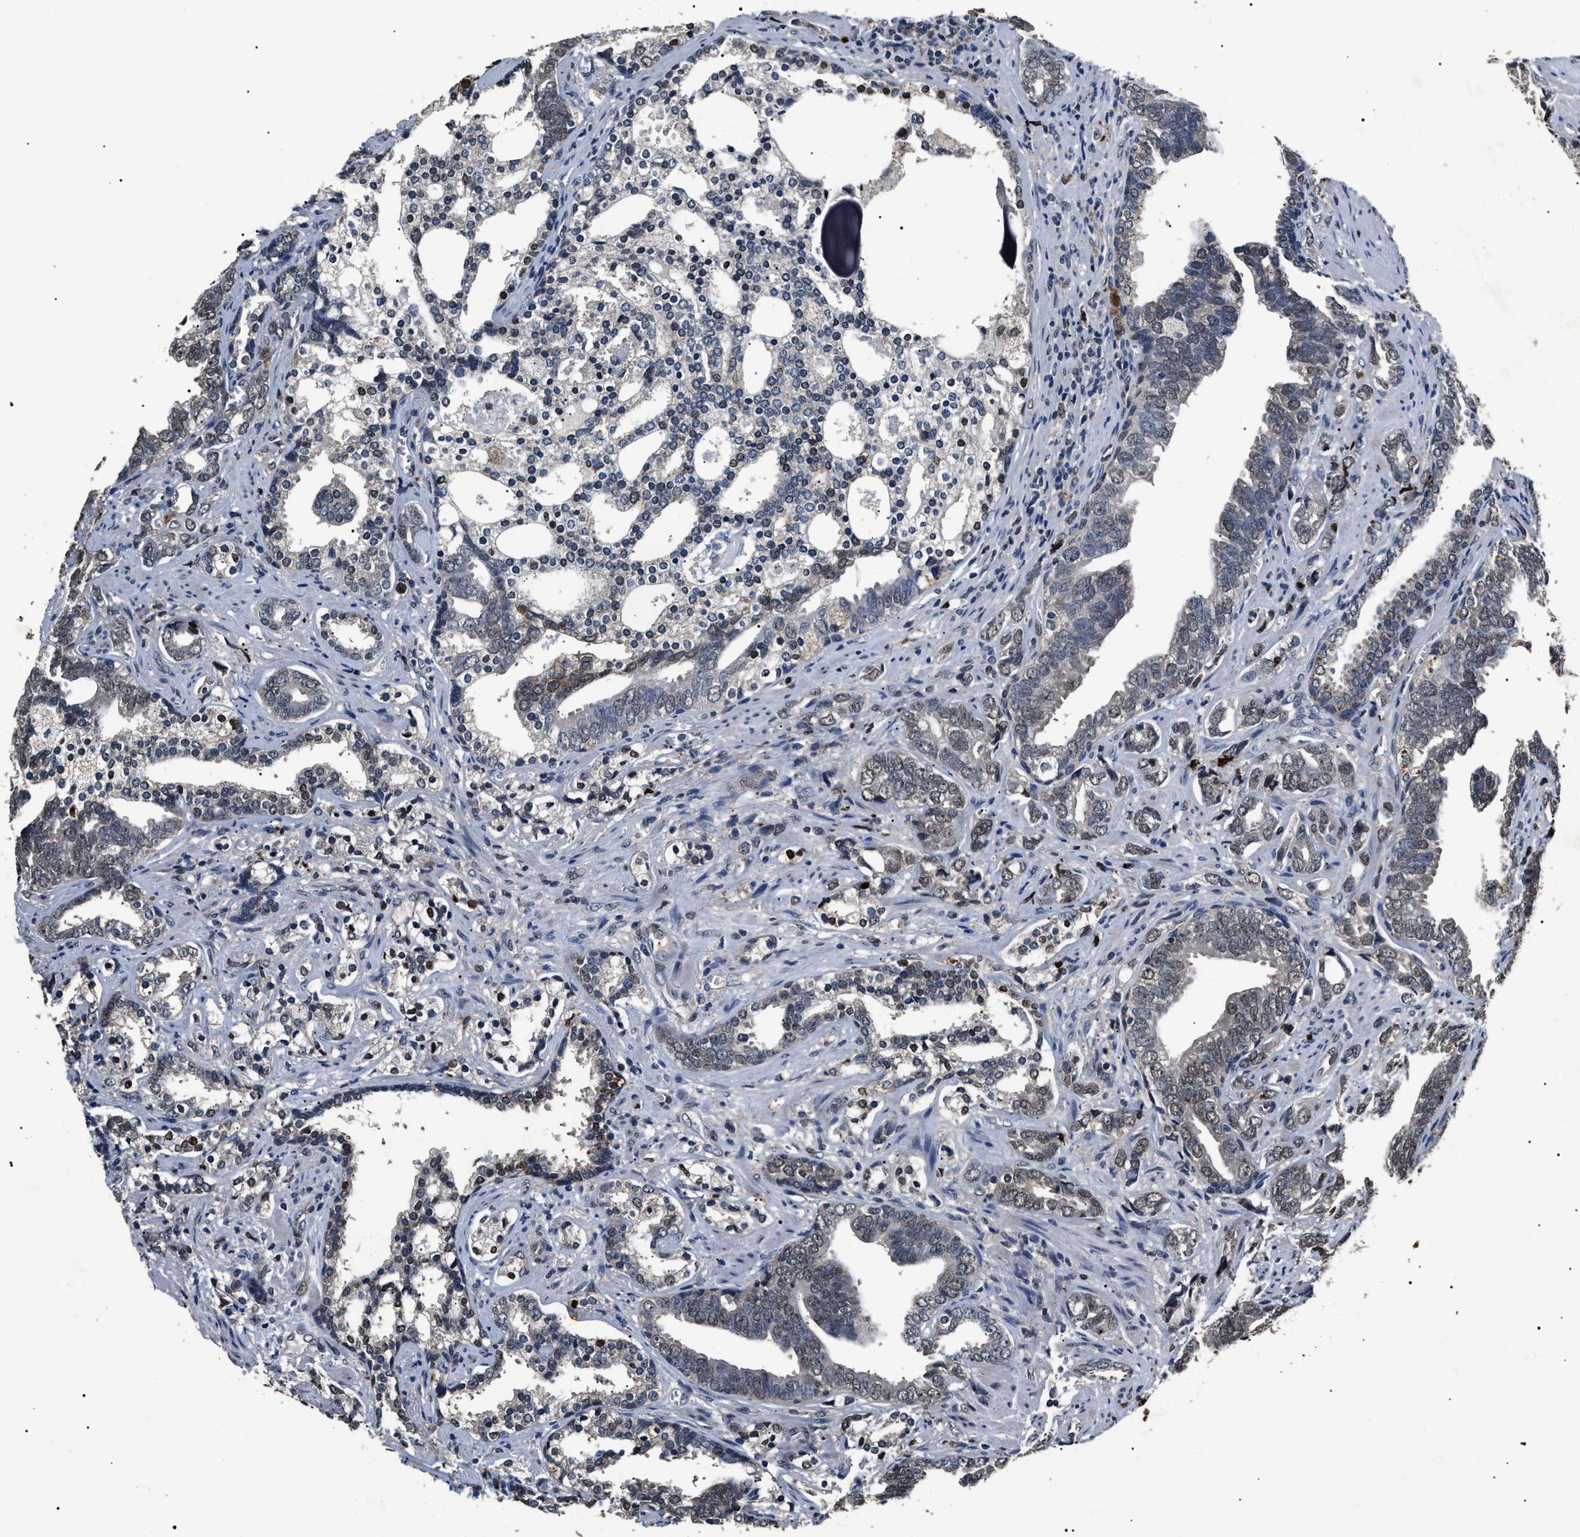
{"staining": {"intensity": "weak", "quantity": "<25%", "location": "cytoplasmic/membranous,nuclear"}, "tissue": "prostate cancer", "cell_type": "Tumor cells", "image_type": "cancer", "snomed": [{"axis": "morphology", "description": "Adenocarcinoma, Medium grade"}, {"axis": "topography", "description": "Prostate"}], "caption": "This is an IHC micrograph of human medium-grade adenocarcinoma (prostate). There is no positivity in tumor cells.", "gene": "ANP32E", "patient": {"sex": "male", "age": 67}}